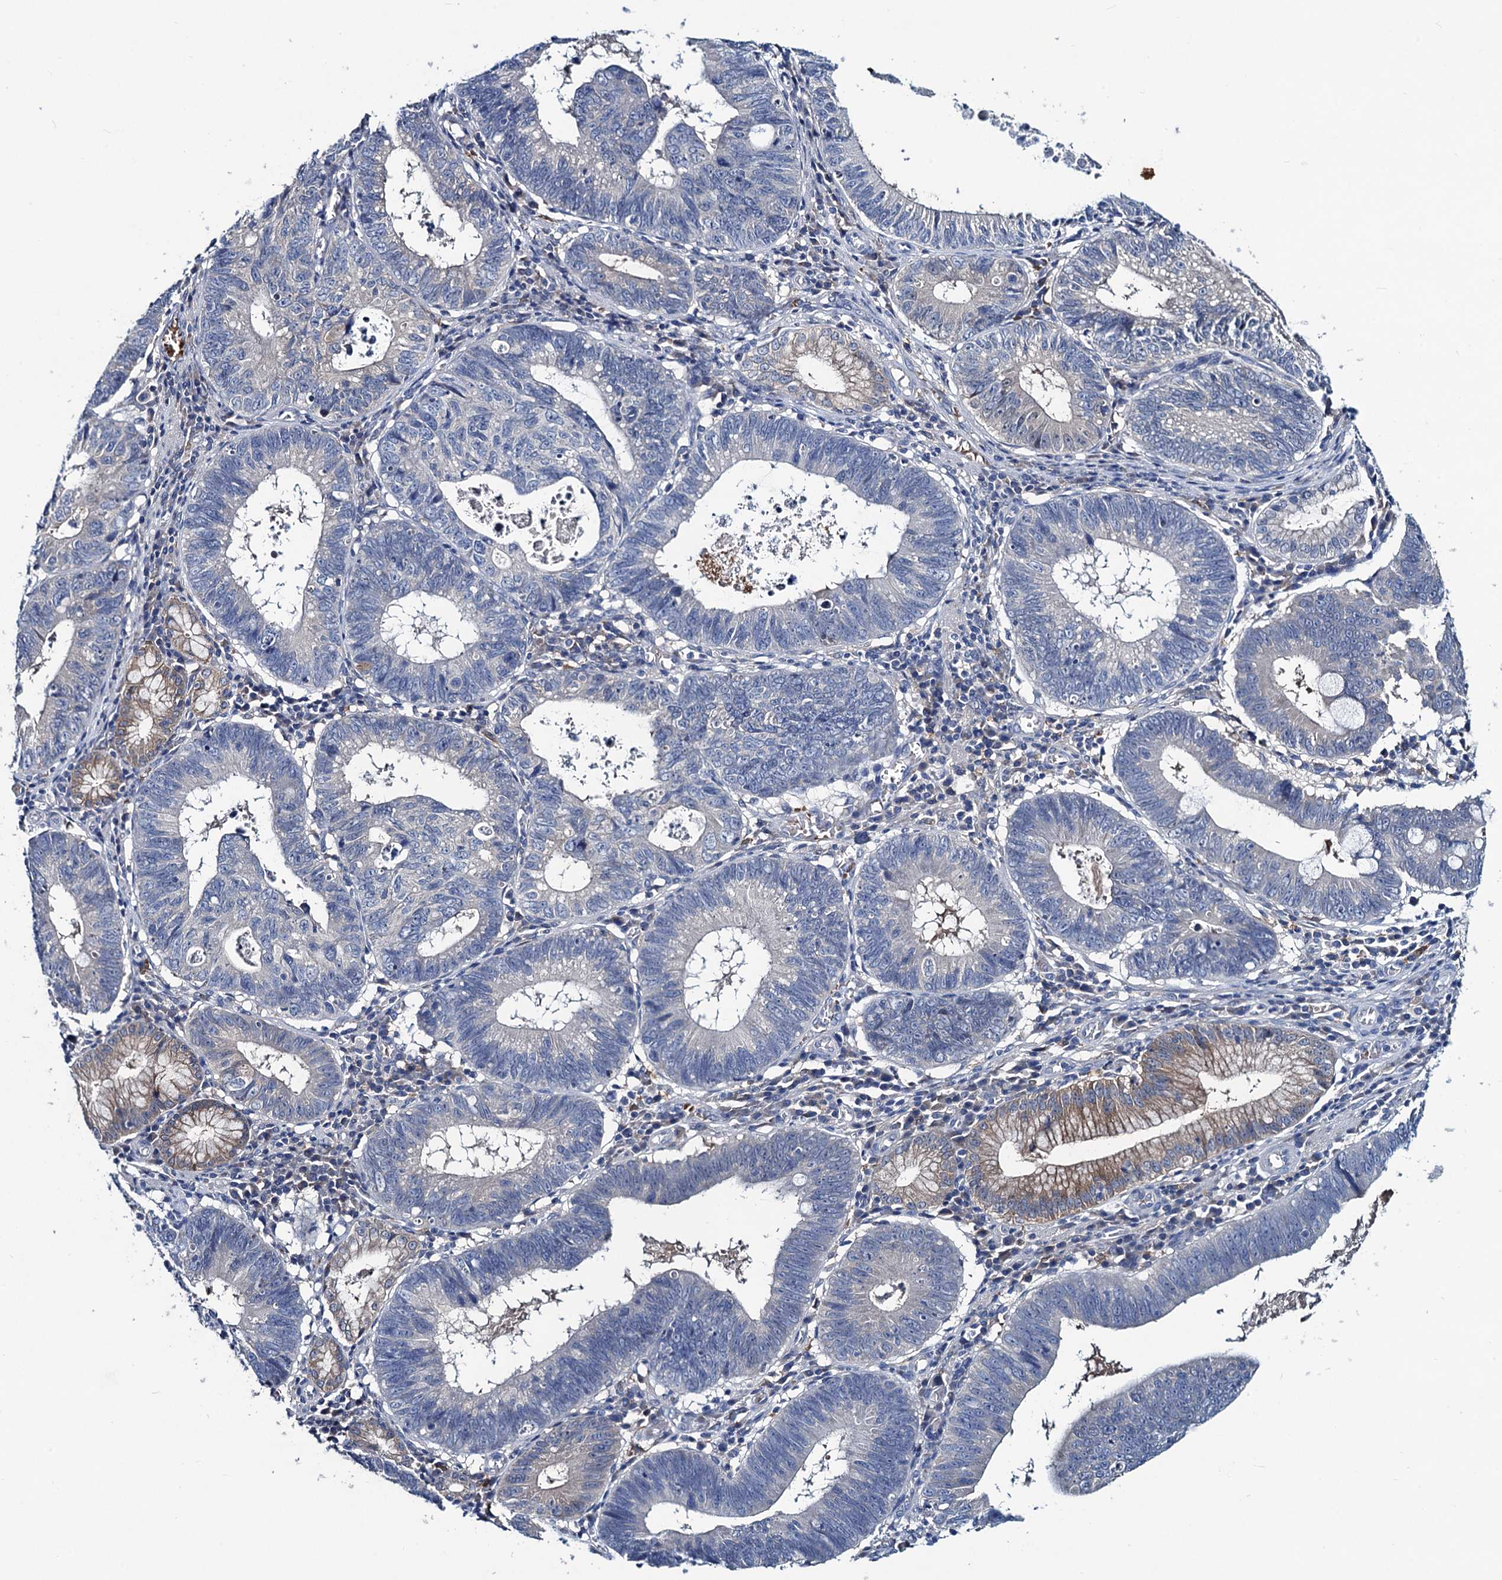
{"staining": {"intensity": "negative", "quantity": "none", "location": "none"}, "tissue": "stomach cancer", "cell_type": "Tumor cells", "image_type": "cancer", "snomed": [{"axis": "morphology", "description": "Adenocarcinoma, NOS"}, {"axis": "topography", "description": "Stomach"}], "caption": "Immunohistochemistry (IHC) photomicrograph of human stomach cancer stained for a protein (brown), which demonstrates no expression in tumor cells.", "gene": "RTKN2", "patient": {"sex": "male", "age": 59}}